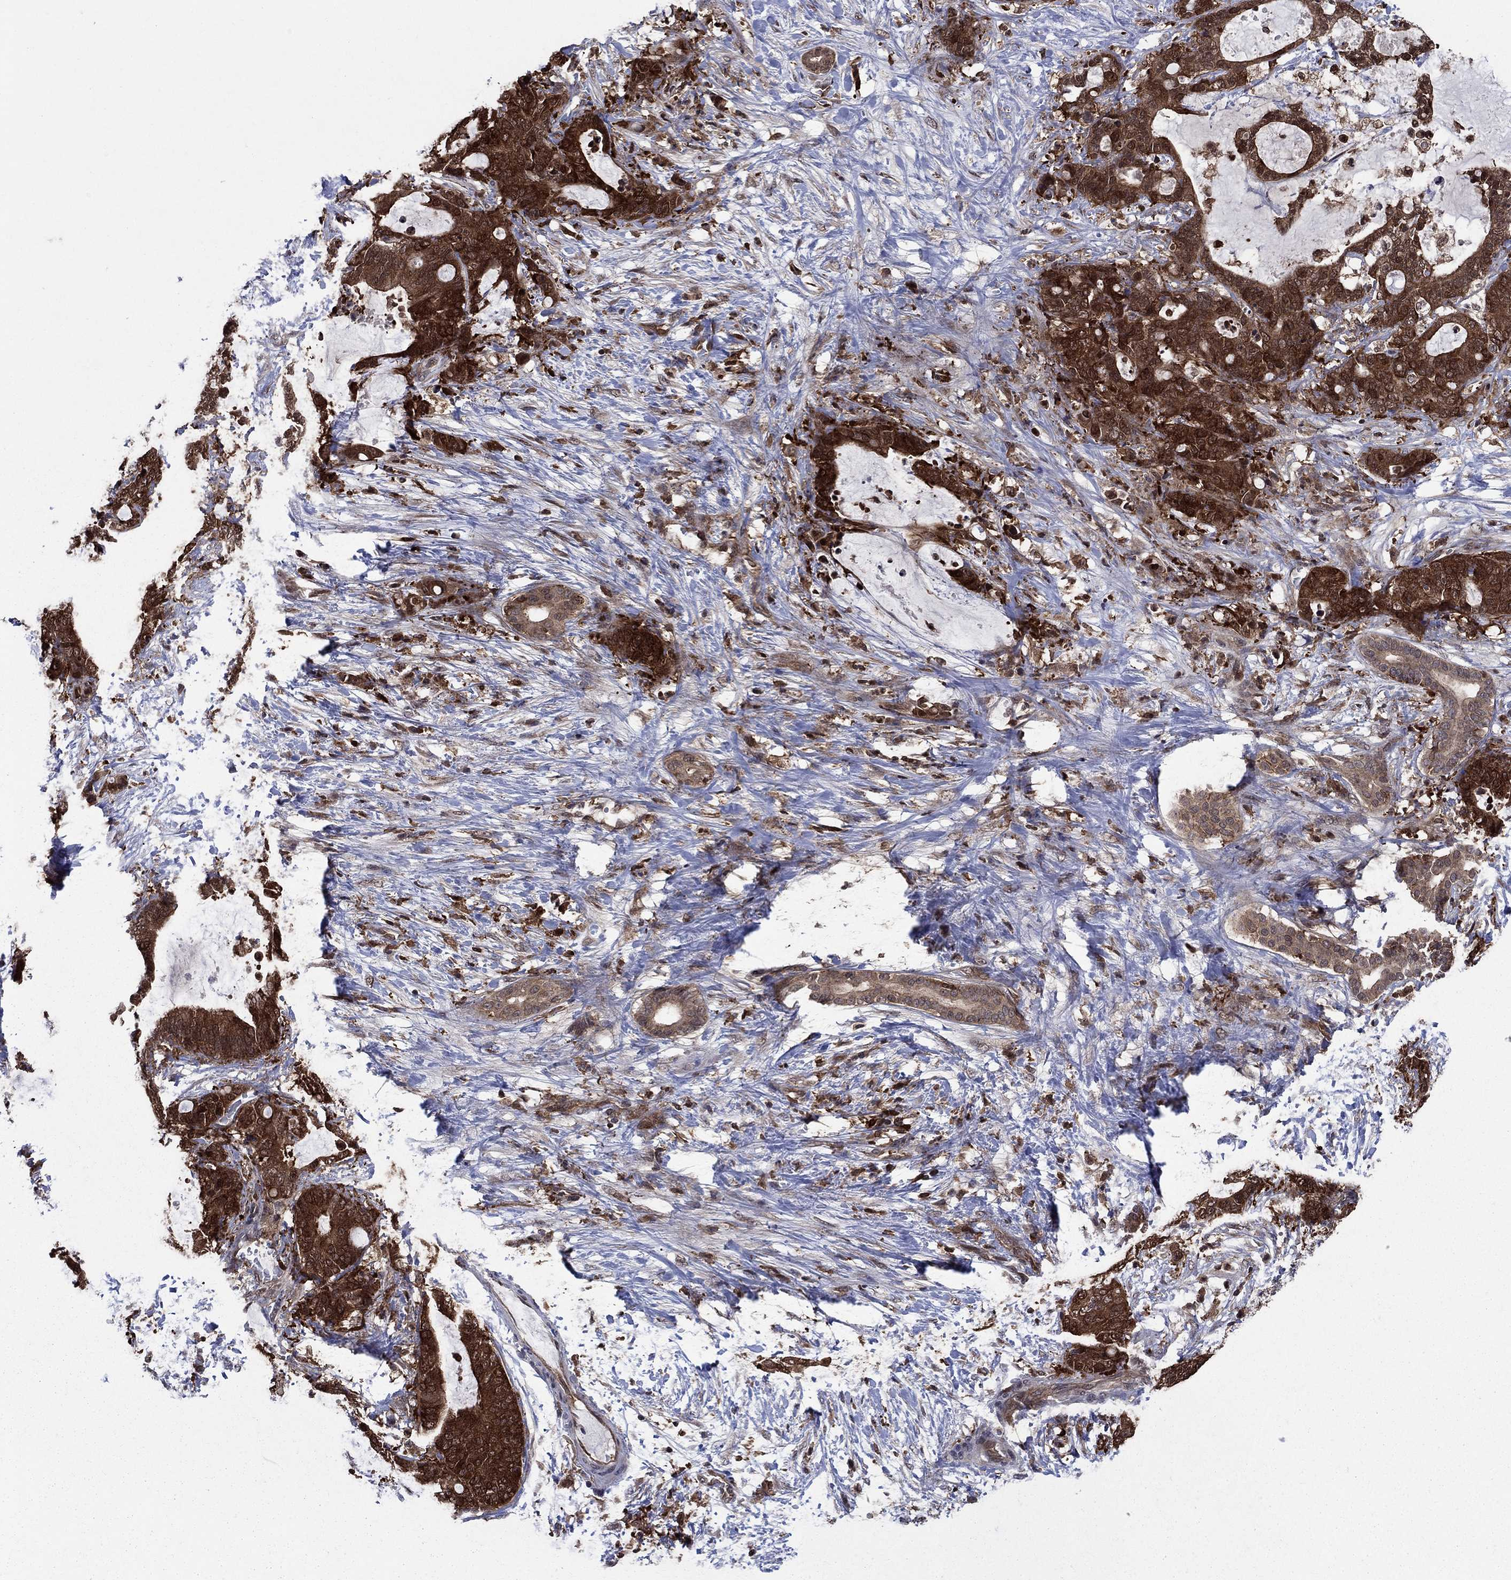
{"staining": {"intensity": "strong", "quantity": ">75%", "location": "cytoplasmic/membranous"}, "tissue": "liver cancer", "cell_type": "Tumor cells", "image_type": "cancer", "snomed": [{"axis": "morphology", "description": "Cholangiocarcinoma"}, {"axis": "topography", "description": "Liver"}], "caption": "Tumor cells exhibit strong cytoplasmic/membranous expression in approximately >75% of cells in liver cancer. The staining is performed using DAB (3,3'-diaminobenzidine) brown chromogen to label protein expression. The nuclei are counter-stained blue using hematoxylin.", "gene": "CACYBP", "patient": {"sex": "female", "age": 73}}